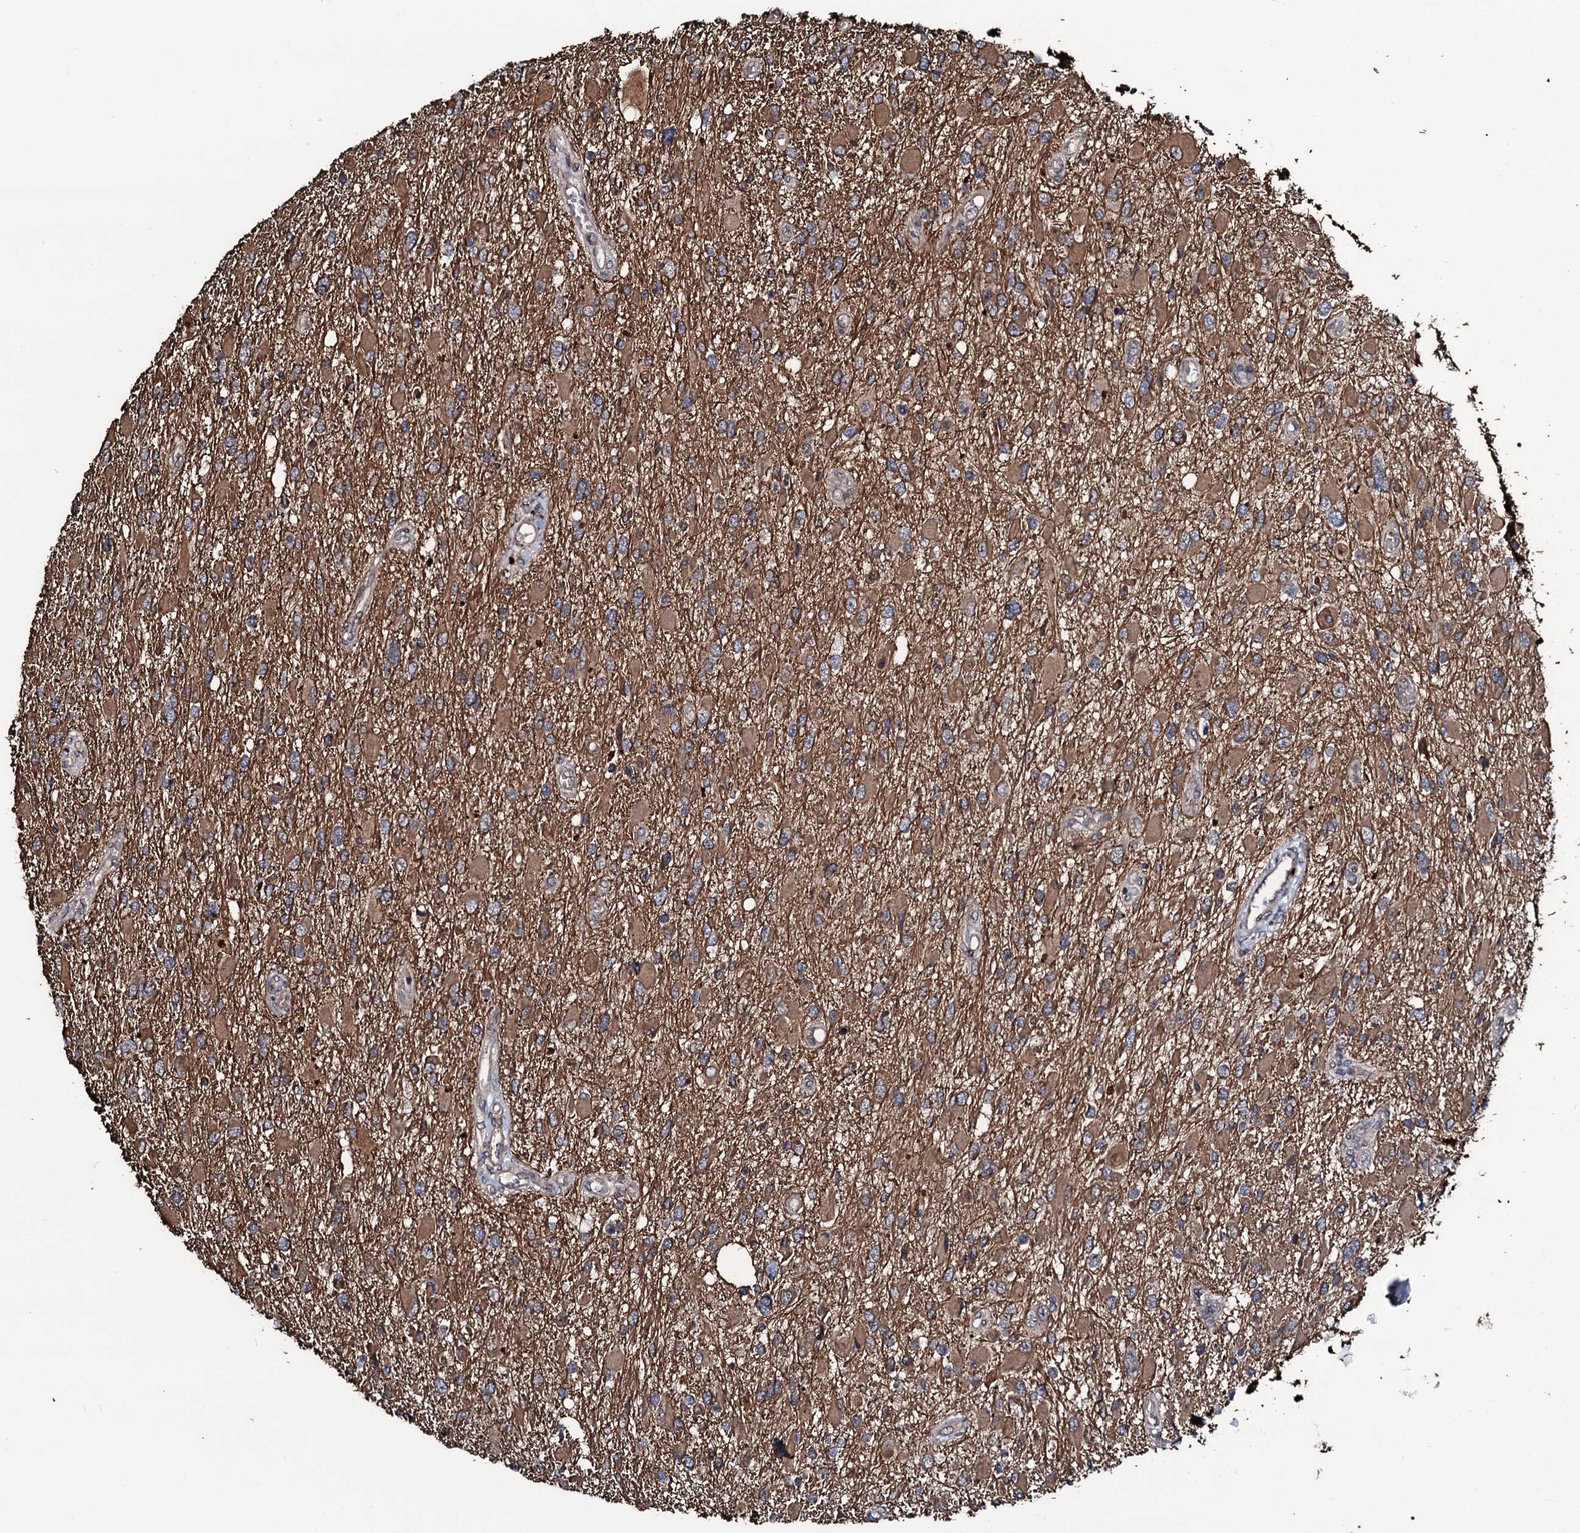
{"staining": {"intensity": "moderate", "quantity": "25%-75%", "location": "cytoplasmic/membranous"}, "tissue": "glioma", "cell_type": "Tumor cells", "image_type": "cancer", "snomed": [{"axis": "morphology", "description": "Glioma, malignant, High grade"}, {"axis": "topography", "description": "Brain"}], "caption": "Immunohistochemical staining of glioma reveals medium levels of moderate cytoplasmic/membranous positivity in approximately 25%-75% of tumor cells.", "gene": "OGFOD2", "patient": {"sex": "male", "age": 53}}